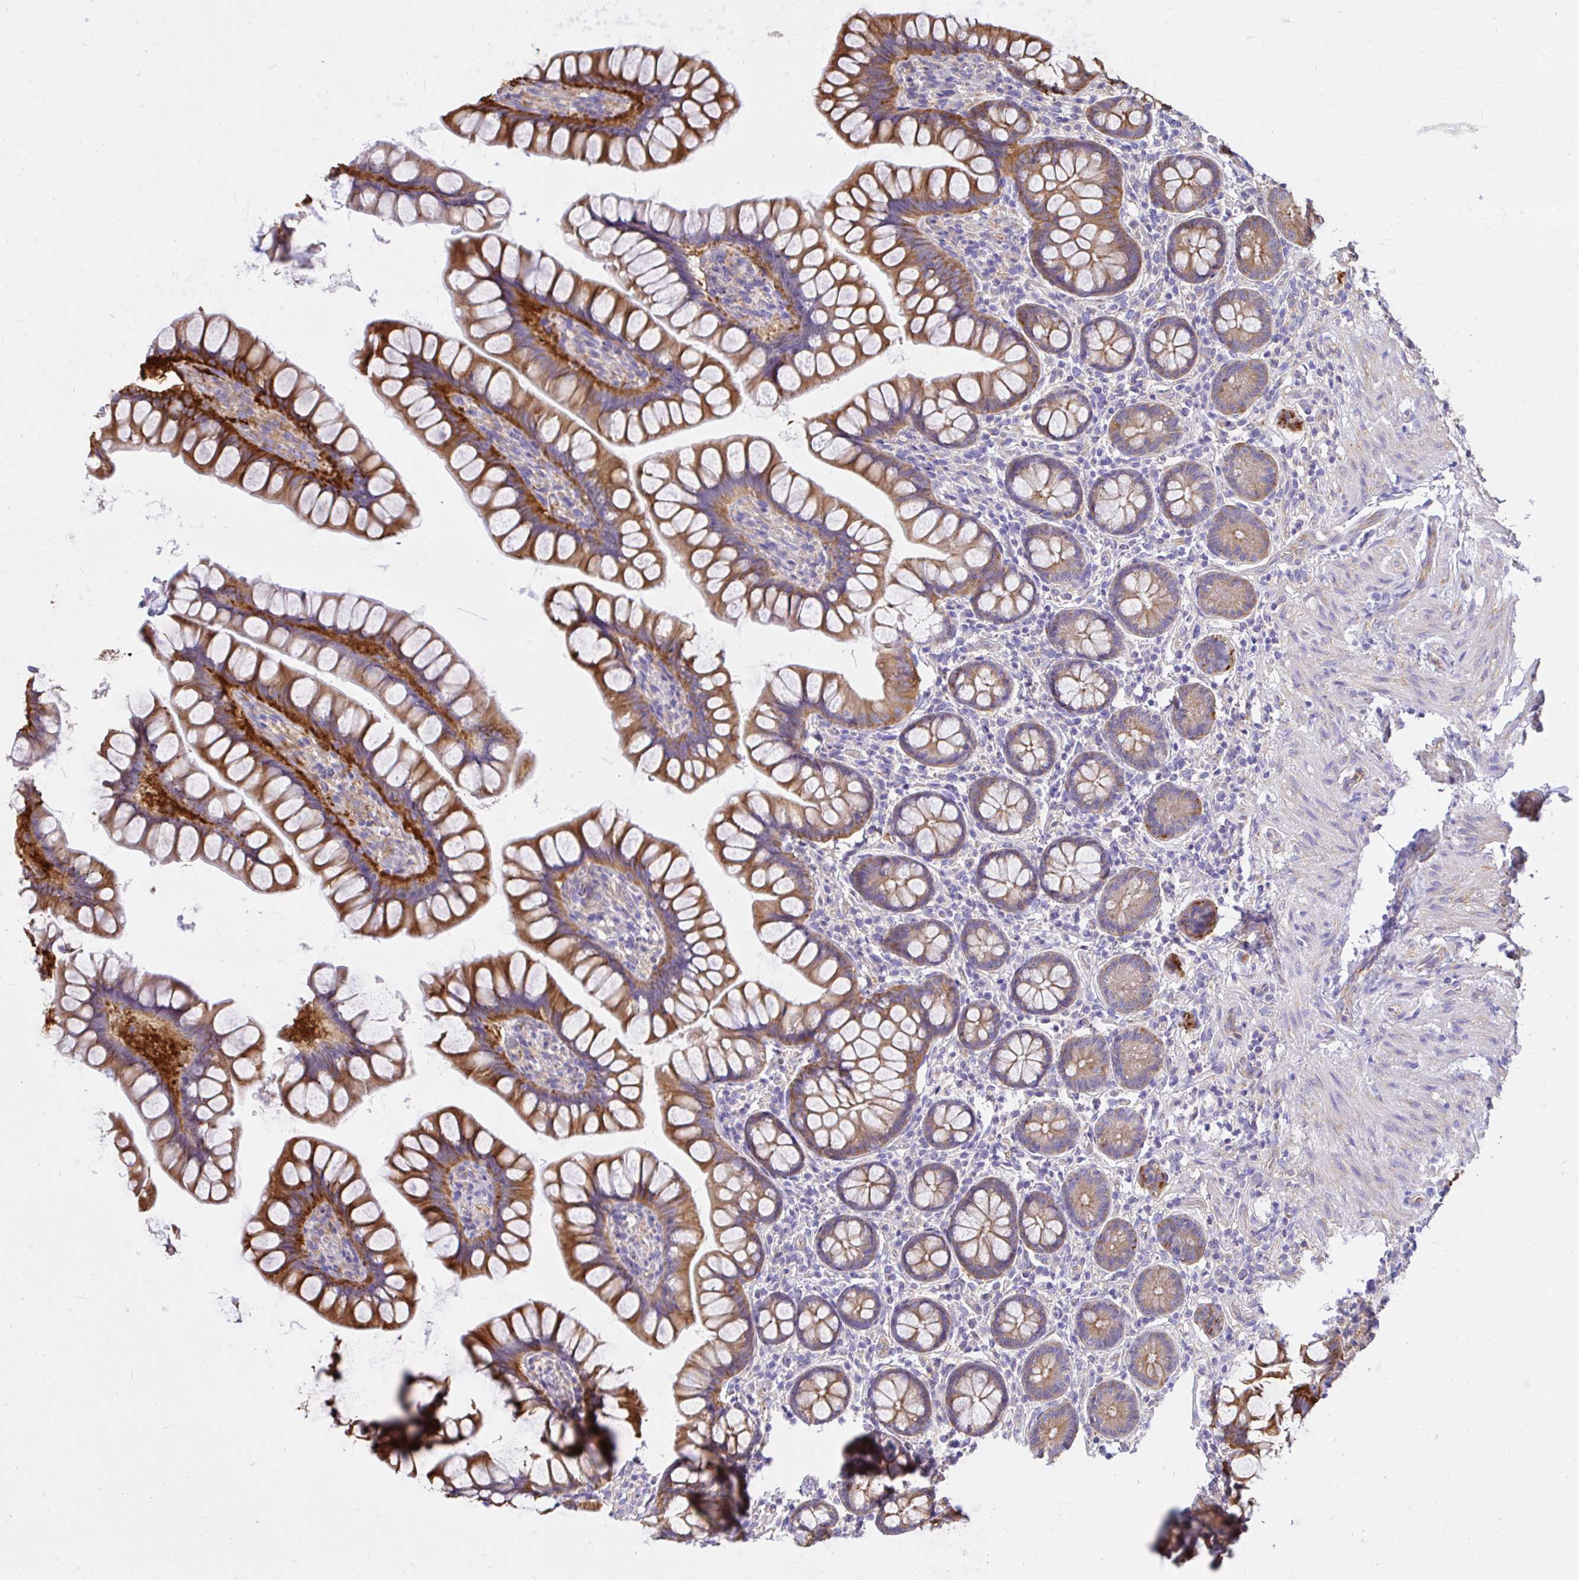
{"staining": {"intensity": "moderate", "quantity": "25%-75%", "location": "cytoplasmic/membranous"}, "tissue": "small intestine", "cell_type": "Glandular cells", "image_type": "normal", "snomed": [{"axis": "morphology", "description": "Normal tissue, NOS"}, {"axis": "topography", "description": "Small intestine"}], "caption": "Moderate cytoplasmic/membranous expression for a protein is appreciated in approximately 25%-75% of glandular cells of benign small intestine using immunohistochemistry.", "gene": "ABCB10", "patient": {"sex": "male", "age": 70}}